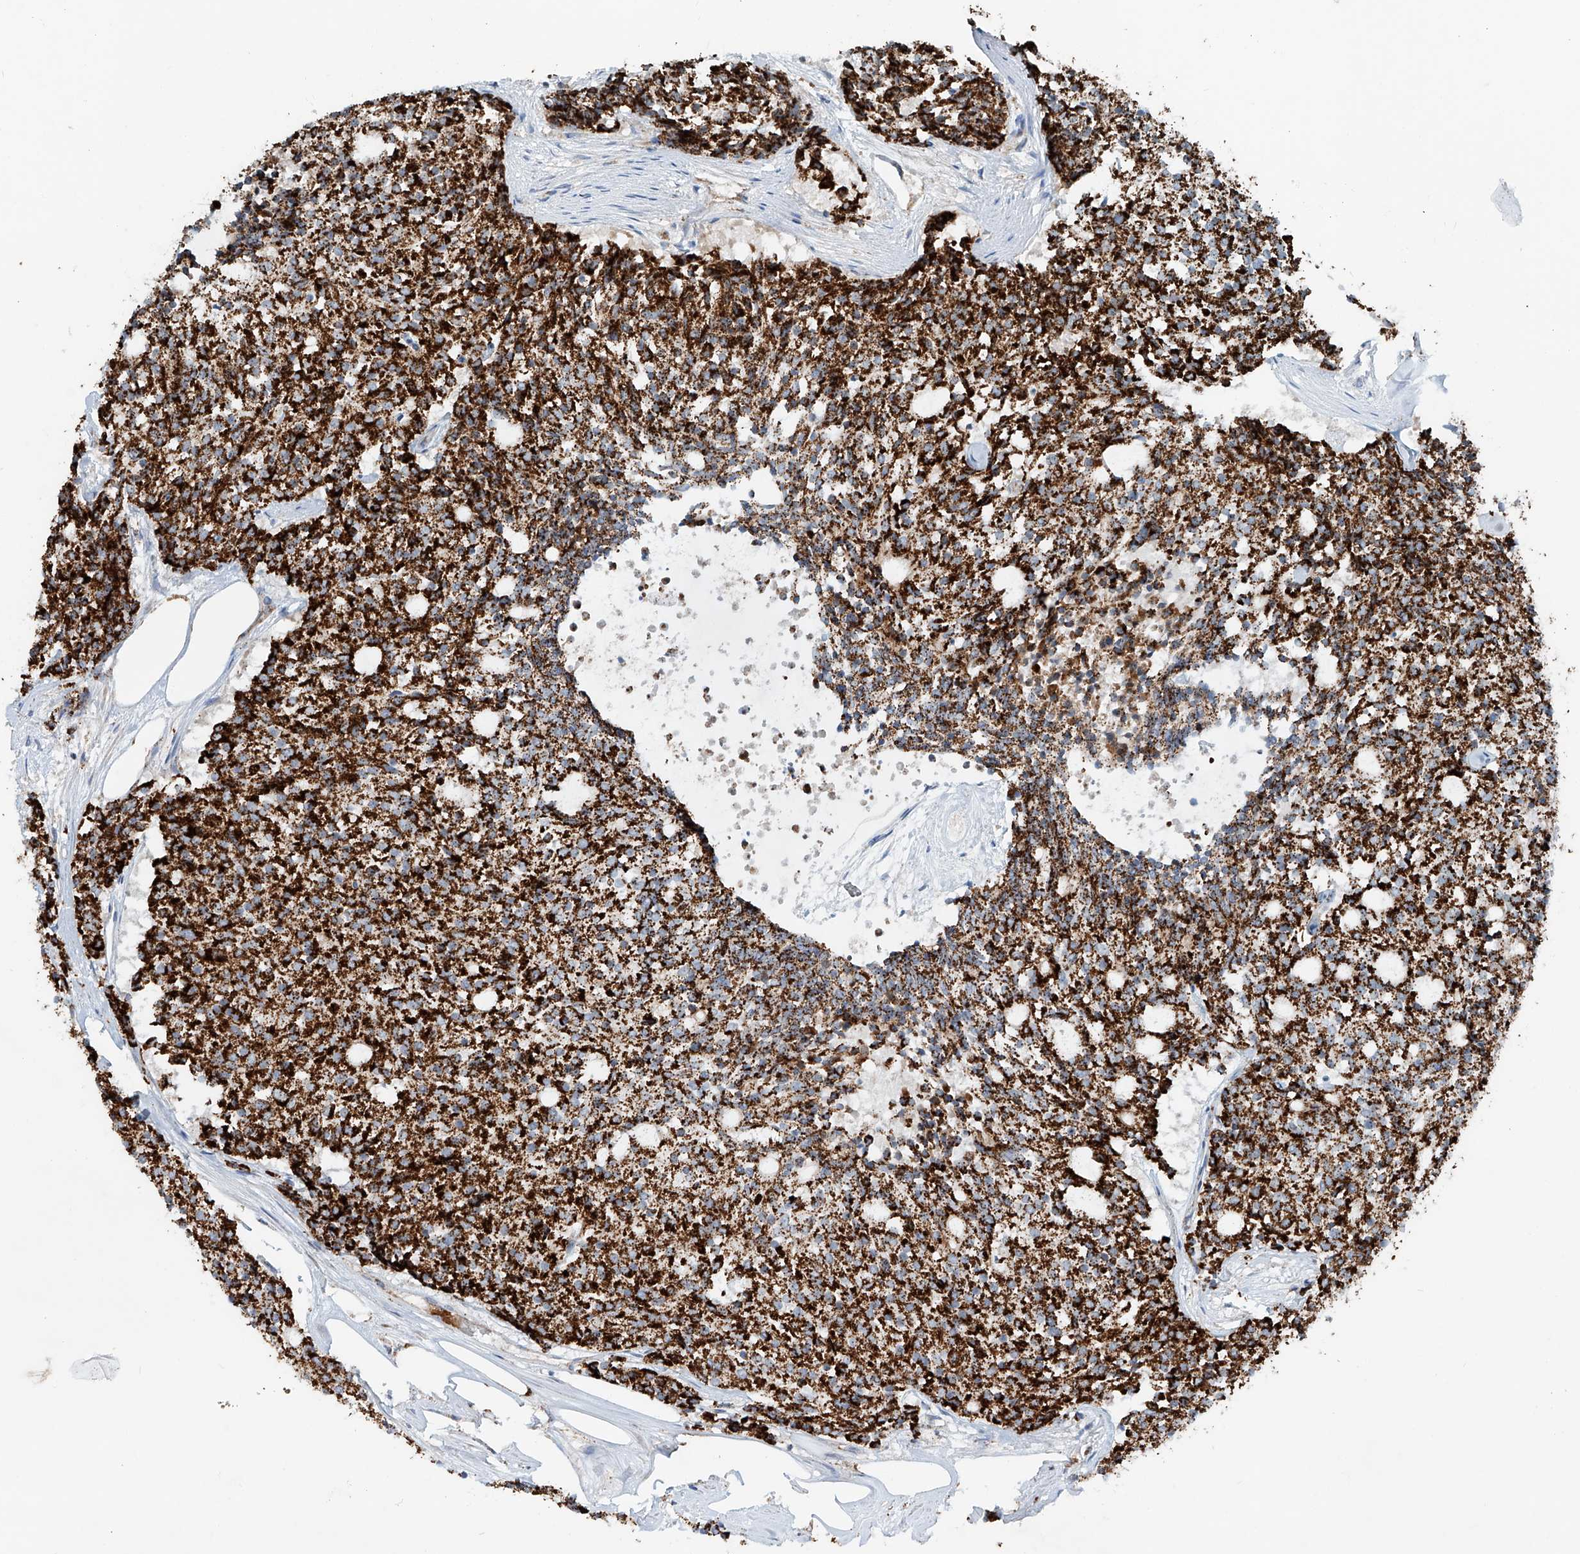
{"staining": {"intensity": "strong", "quantity": ">75%", "location": "cytoplasmic/membranous"}, "tissue": "carcinoid", "cell_type": "Tumor cells", "image_type": "cancer", "snomed": [{"axis": "morphology", "description": "Carcinoid, malignant, NOS"}, {"axis": "topography", "description": "Pancreas"}], "caption": "Protein staining demonstrates strong cytoplasmic/membranous positivity in about >75% of tumor cells in carcinoid (malignant).", "gene": "CARD10", "patient": {"sex": "female", "age": 54}}